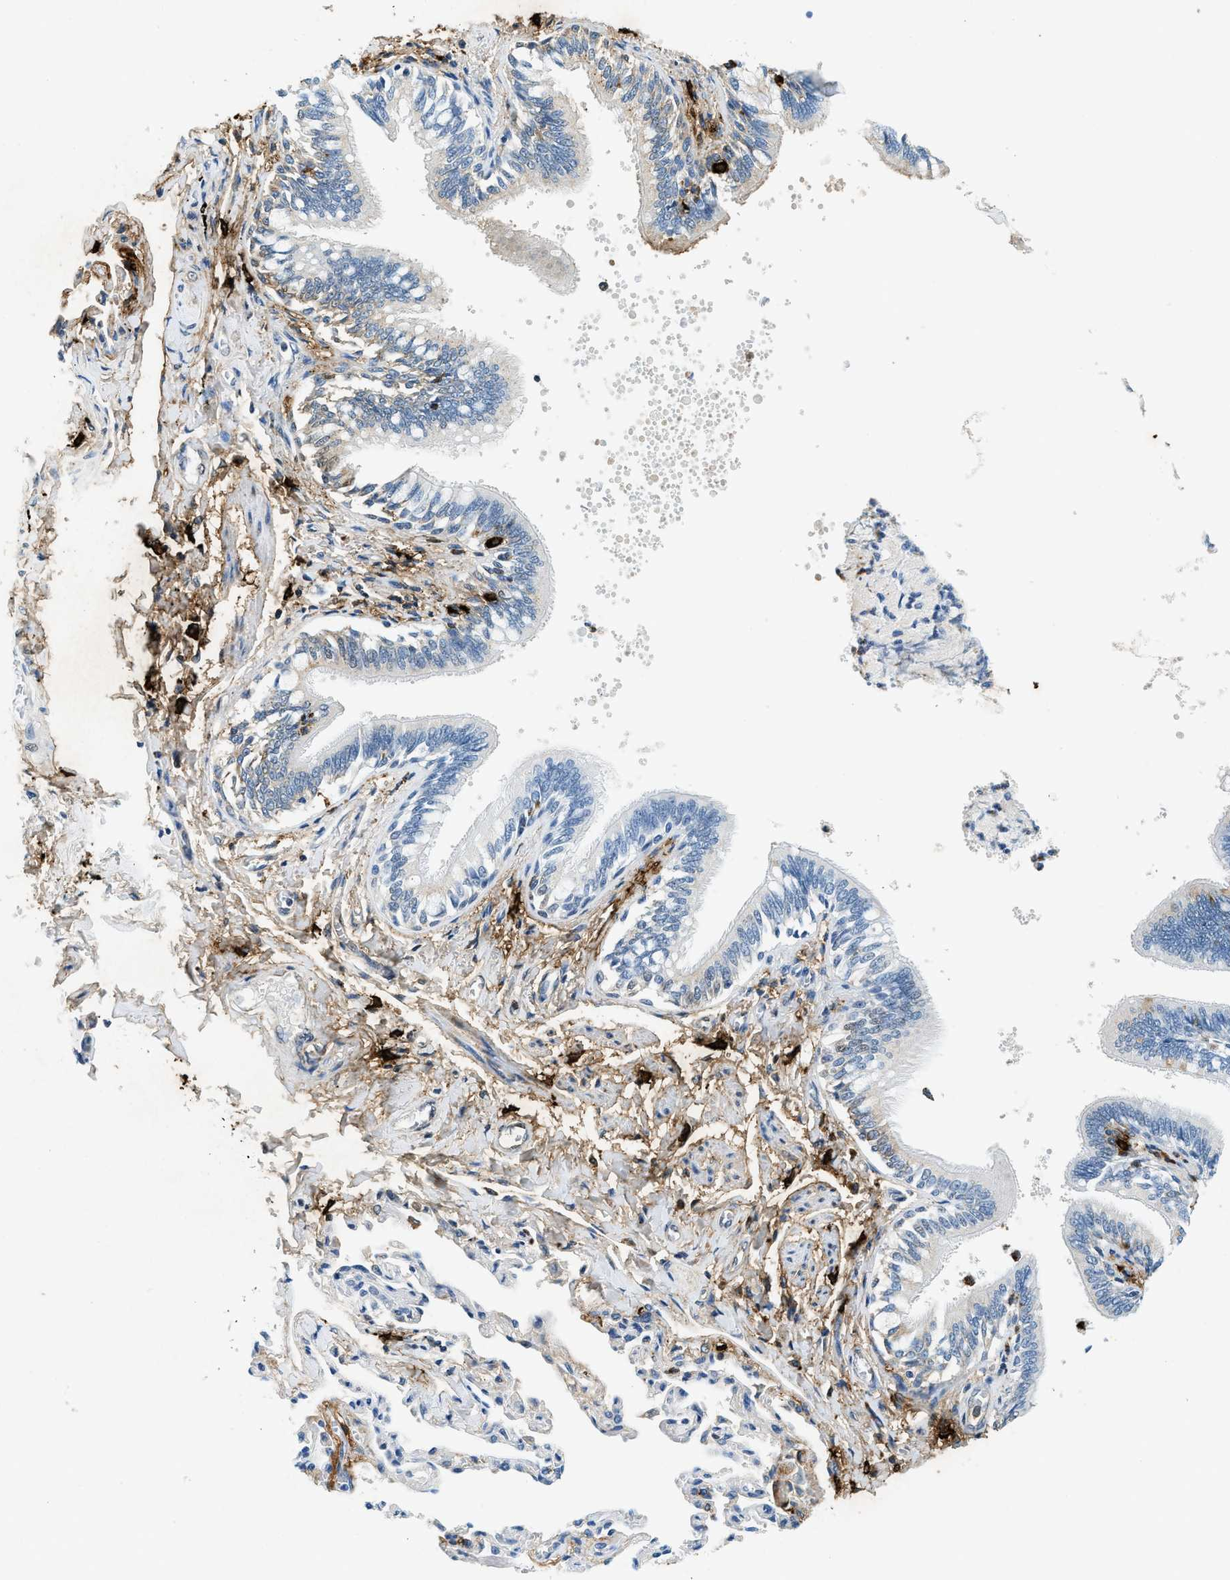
{"staining": {"intensity": "negative", "quantity": "none", "location": "none"}, "tissue": "bronchus", "cell_type": "Respiratory epithelial cells", "image_type": "normal", "snomed": [{"axis": "morphology", "description": "Normal tissue, NOS"}, {"axis": "topography", "description": "Lung"}], "caption": "IHC of unremarkable human bronchus demonstrates no staining in respiratory epithelial cells.", "gene": "TPSAB1", "patient": {"sex": "male", "age": 64}}